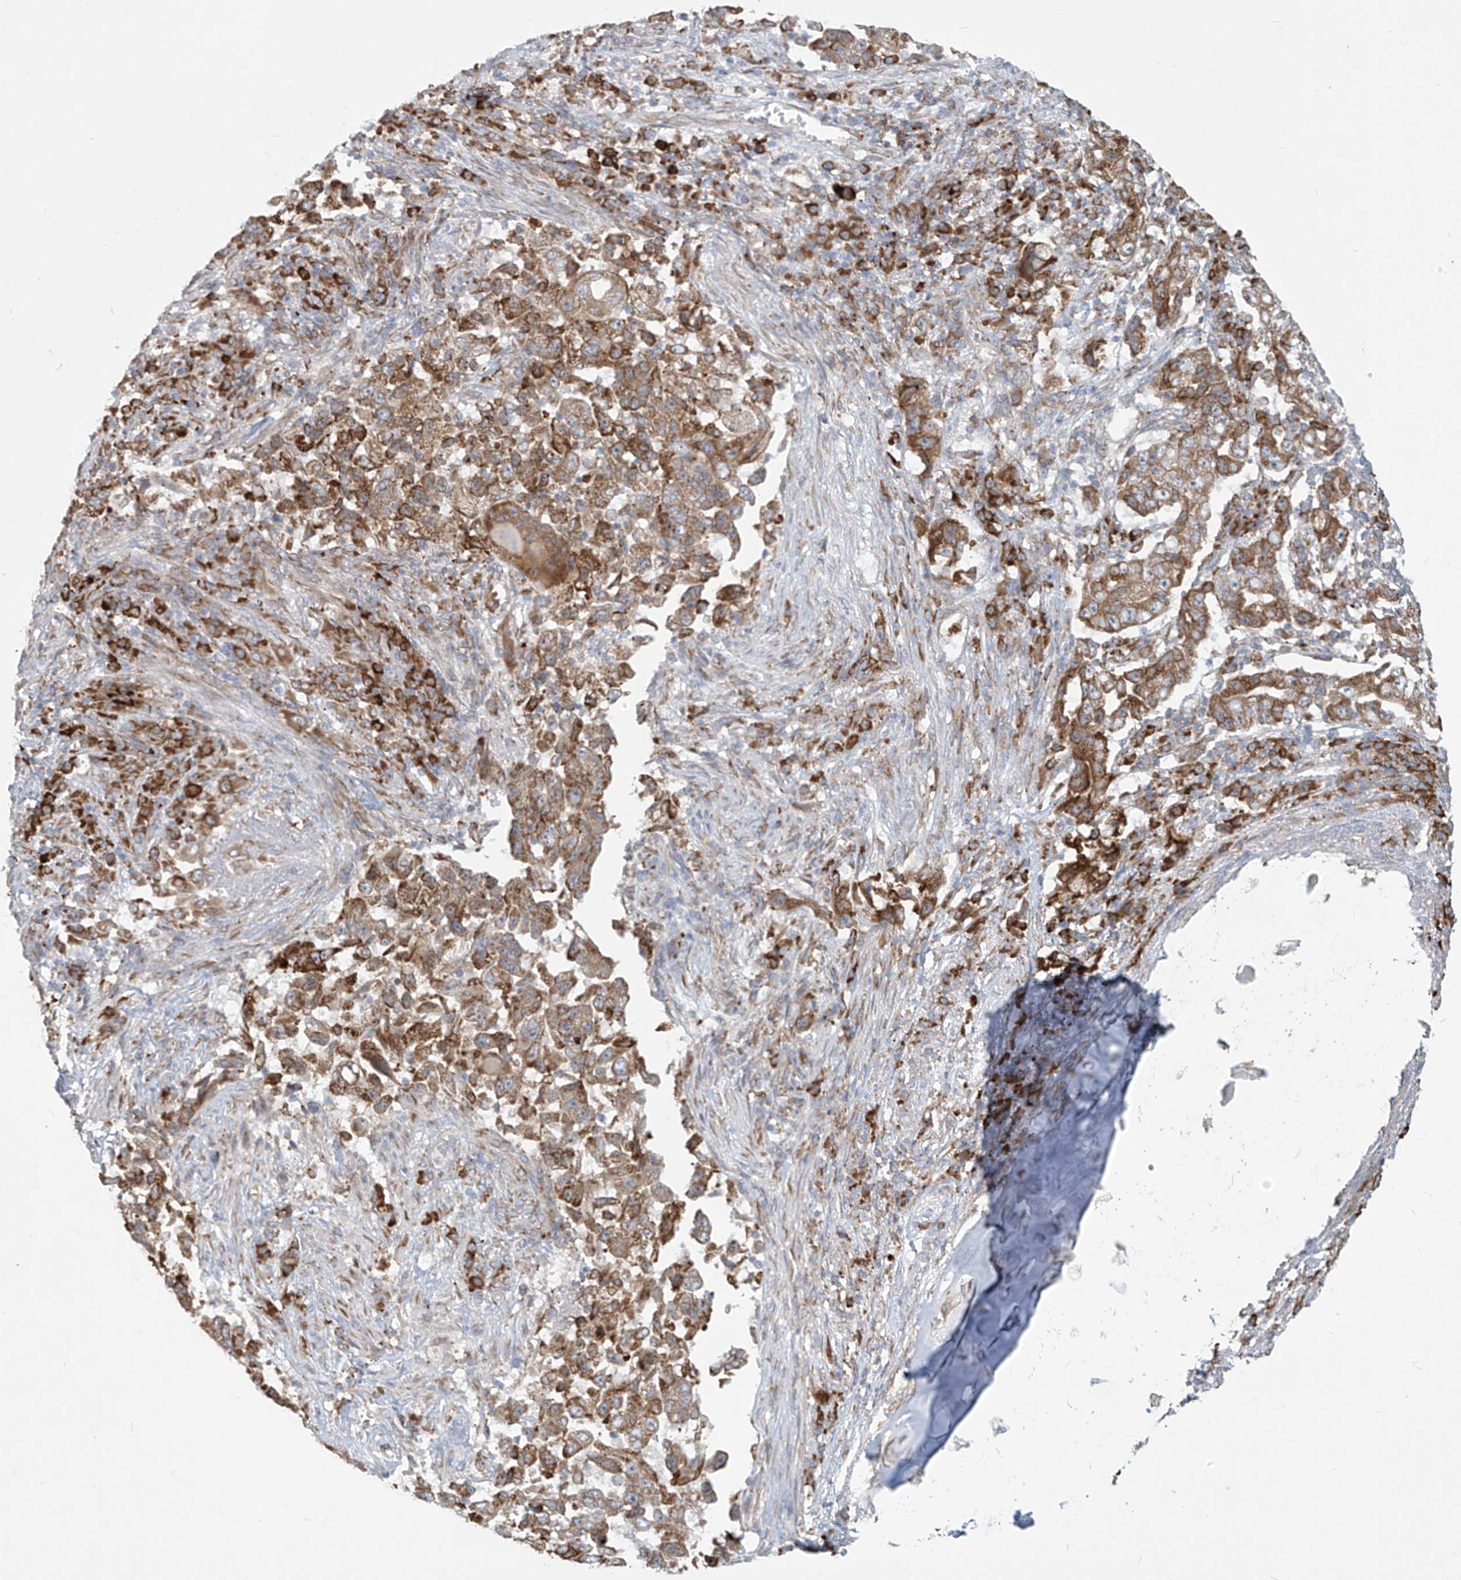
{"staining": {"intensity": "moderate", "quantity": ">75%", "location": "cytoplasmic/membranous"}, "tissue": "lung cancer", "cell_type": "Tumor cells", "image_type": "cancer", "snomed": [{"axis": "morphology", "description": "Adenocarcinoma, NOS"}, {"axis": "topography", "description": "Lung"}], "caption": "Immunohistochemical staining of human lung cancer (adenocarcinoma) displays medium levels of moderate cytoplasmic/membranous expression in about >75% of tumor cells.", "gene": "KATNIP", "patient": {"sex": "female", "age": 51}}